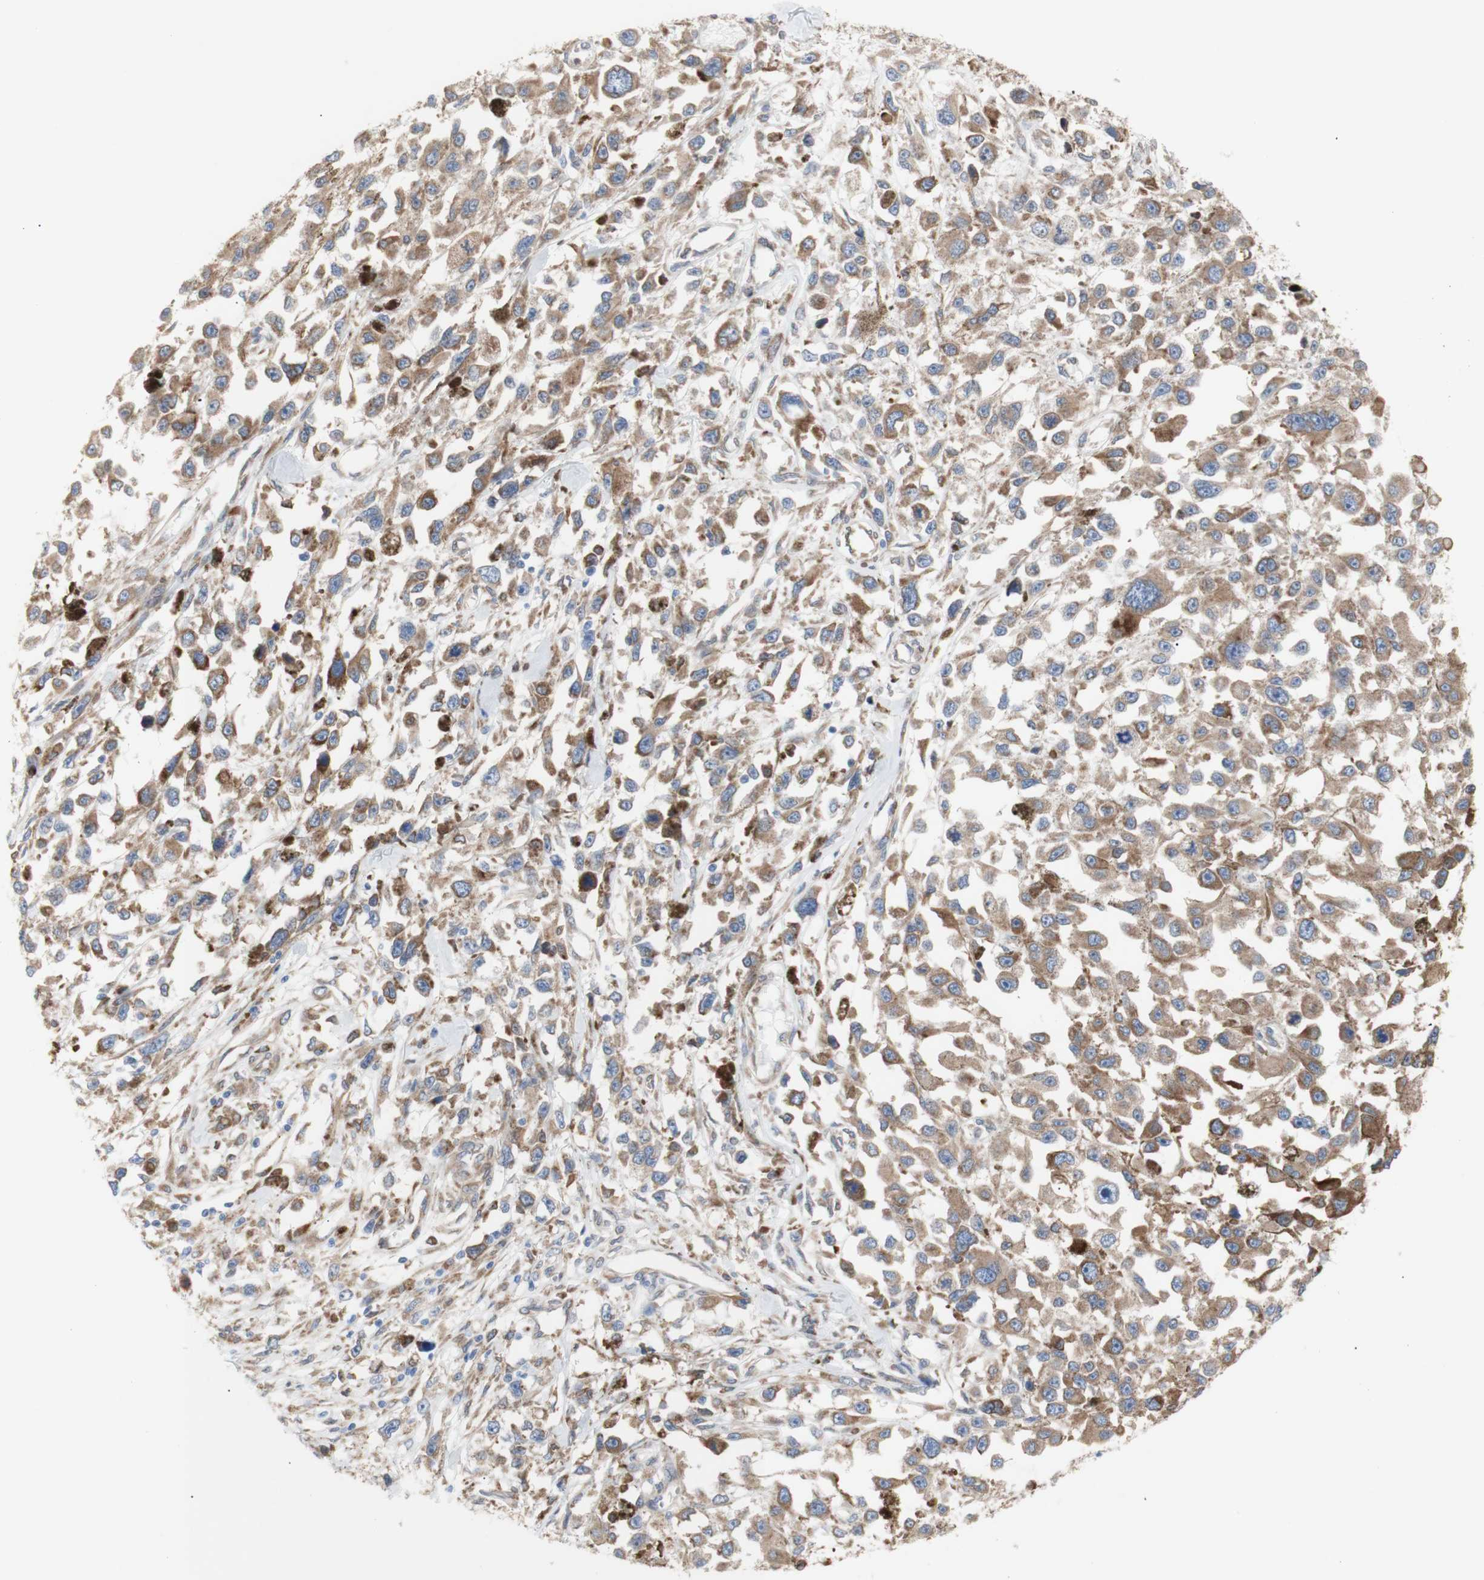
{"staining": {"intensity": "weak", "quantity": ">75%", "location": "cytoplasmic/membranous"}, "tissue": "melanoma", "cell_type": "Tumor cells", "image_type": "cancer", "snomed": [{"axis": "morphology", "description": "Malignant melanoma, Metastatic site"}, {"axis": "topography", "description": "Lymph node"}], "caption": "Malignant melanoma (metastatic site) tissue displays weak cytoplasmic/membranous staining in approximately >75% of tumor cells, visualized by immunohistochemistry.", "gene": "ERLIN1", "patient": {"sex": "male", "age": 59}}